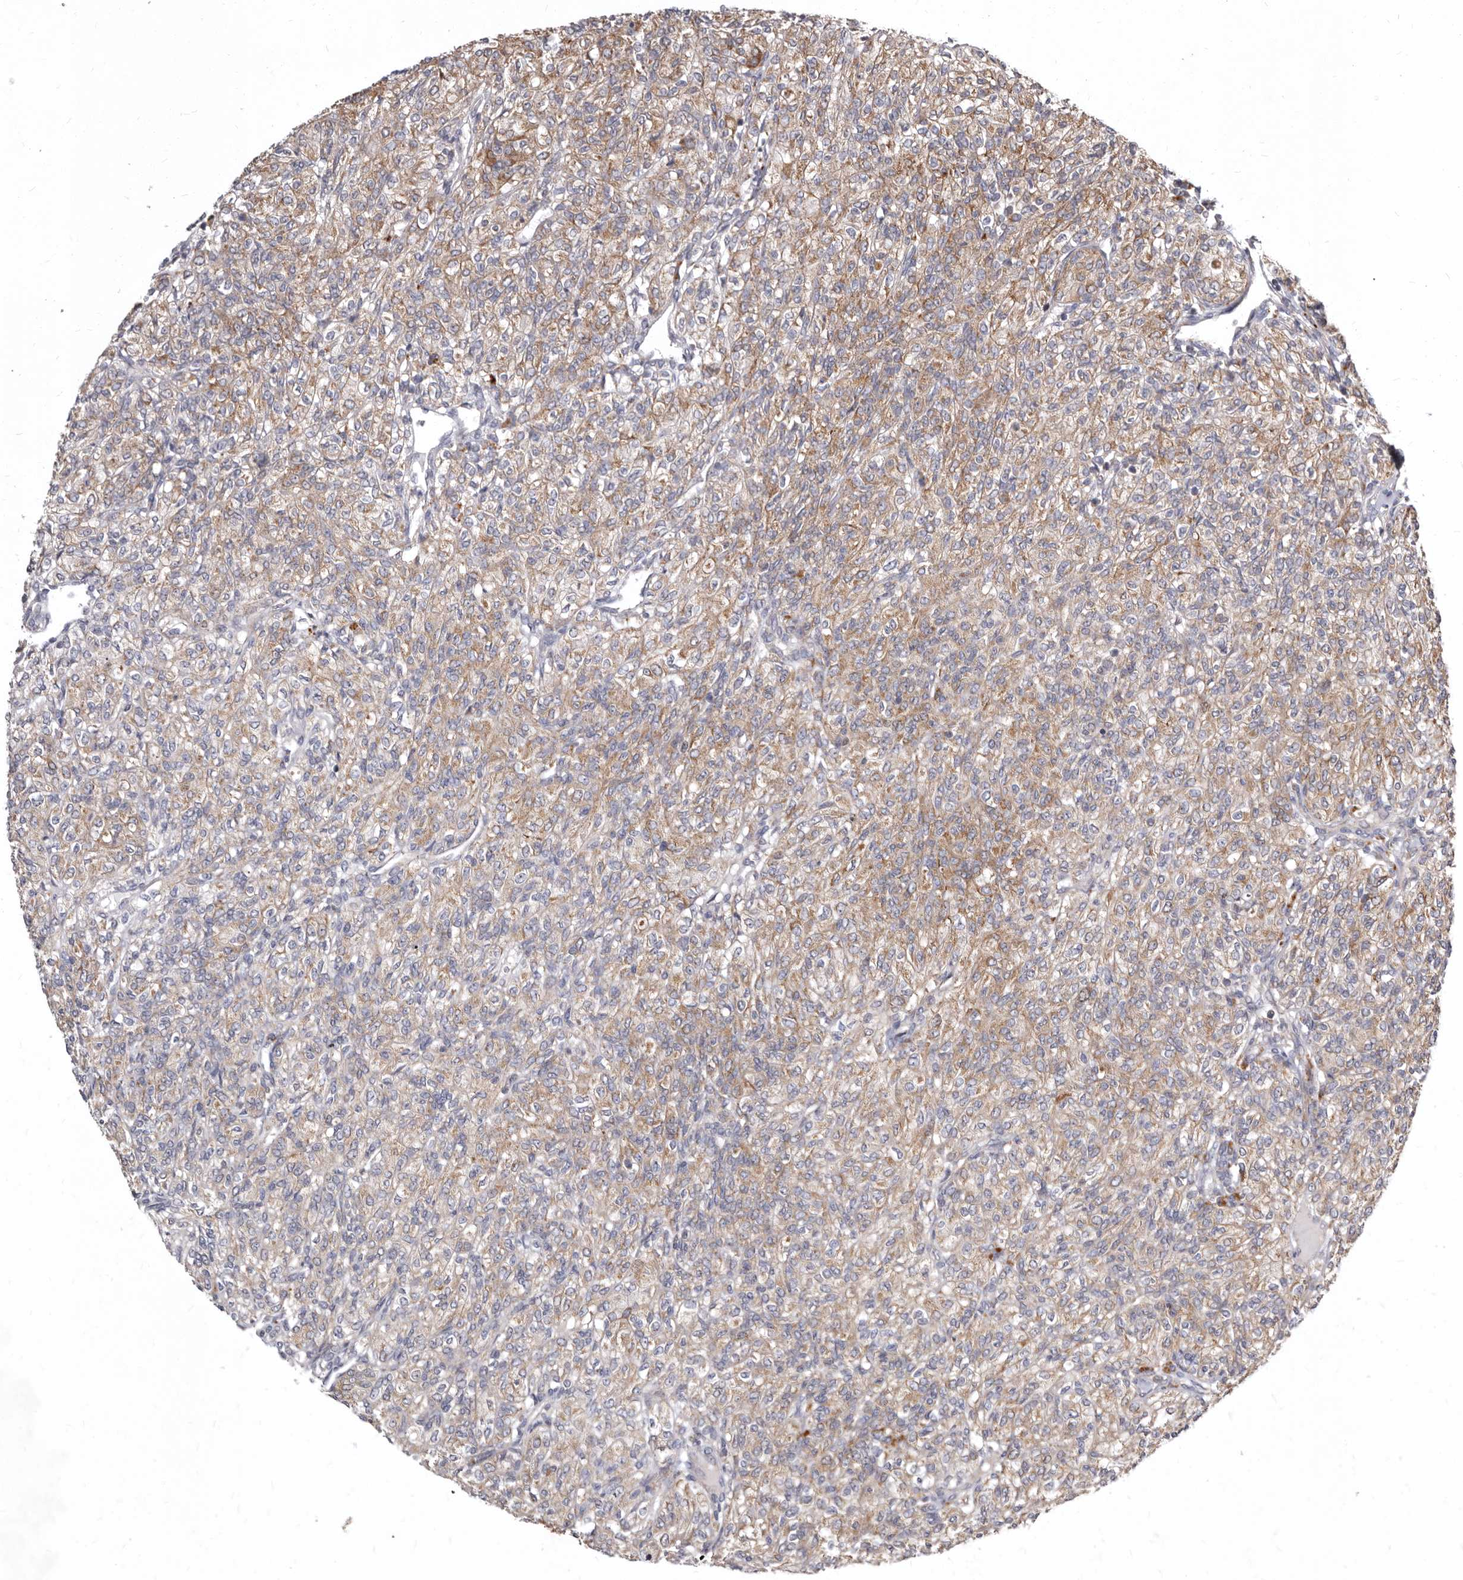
{"staining": {"intensity": "weak", "quantity": ">75%", "location": "cytoplasmic/membranous"}, "tissue": "renal cancer", "cell_type": "Tumor cells", "image_type": "cancer", "snomed": [{"axis": "morphology", "description": "Adenocarcinoma, NOS"}, {"axis": "topography", "description": "Kidney"}], "caption": "Immunohistochemical staining of human renal cancer (adenocarcinoma) shows low levels of weak cytoplasmic/membranous positivity in approximately >75% of tumor cells. (Brightfield microscopy of DAB IHC at high magnification).", "gene": "SMC4", "patient": {"sex": "male", "age": 77}}